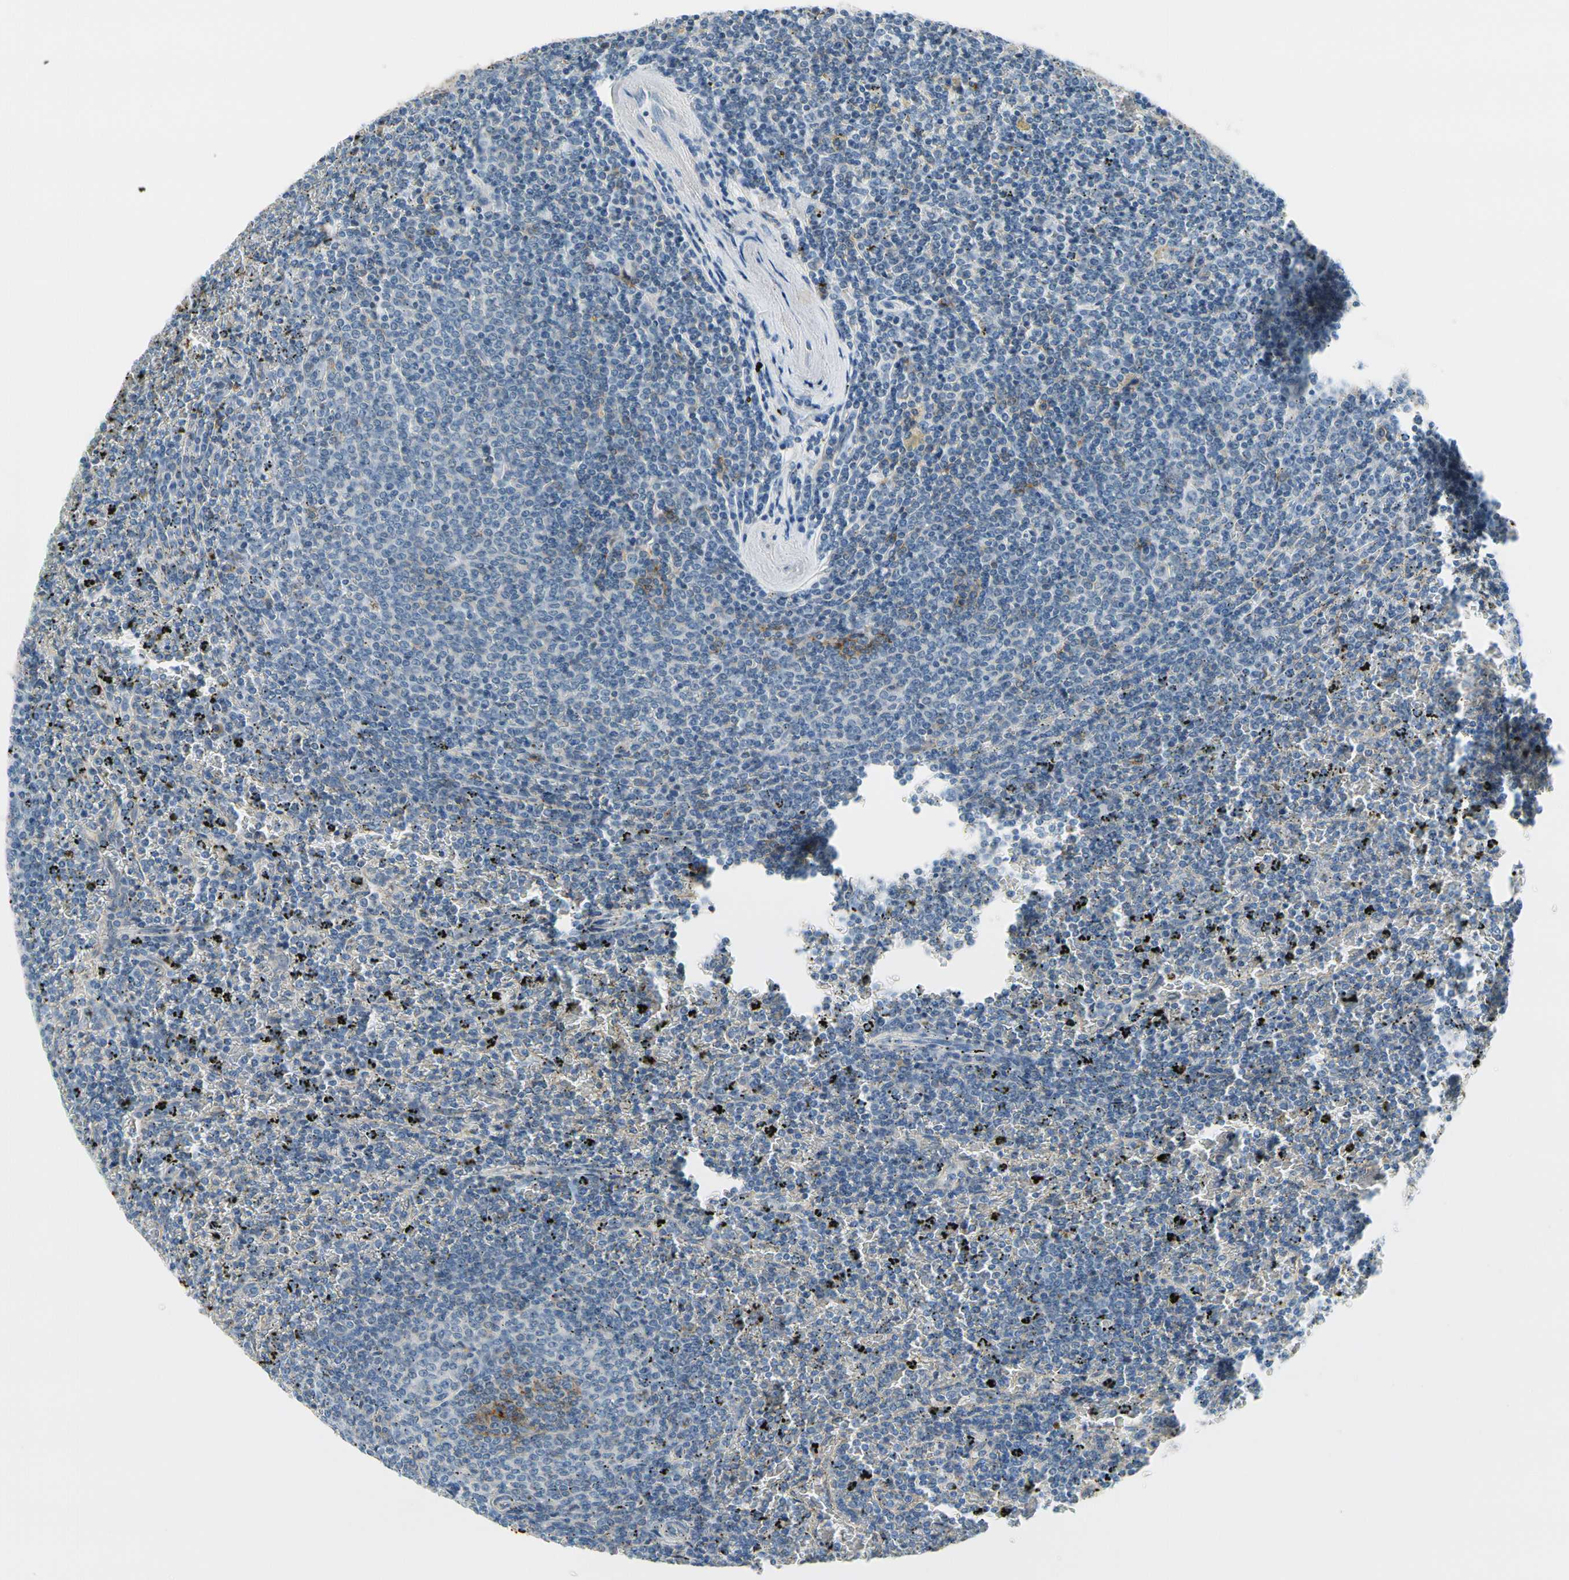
{"staining": {"intensity": "negative", "quantity": "none", "location": "none"}, "tissue": "lymphoma", "cell_type": "Tumor cells", "image_type": "cancer", "snomed": [{"axis": "morphology", "description": "Malignant lymphoma, non-Hodgkin's type, Low grade"}, {"axis": "topography", "description": "Spleen"}], "caption": "Human lymphoma stained for a protein using immunohistochemistry (IHC) demonstrates no staining in tumor cells.", "gene": "FCER2", "patient": {"sex": "female", "age": 77}}